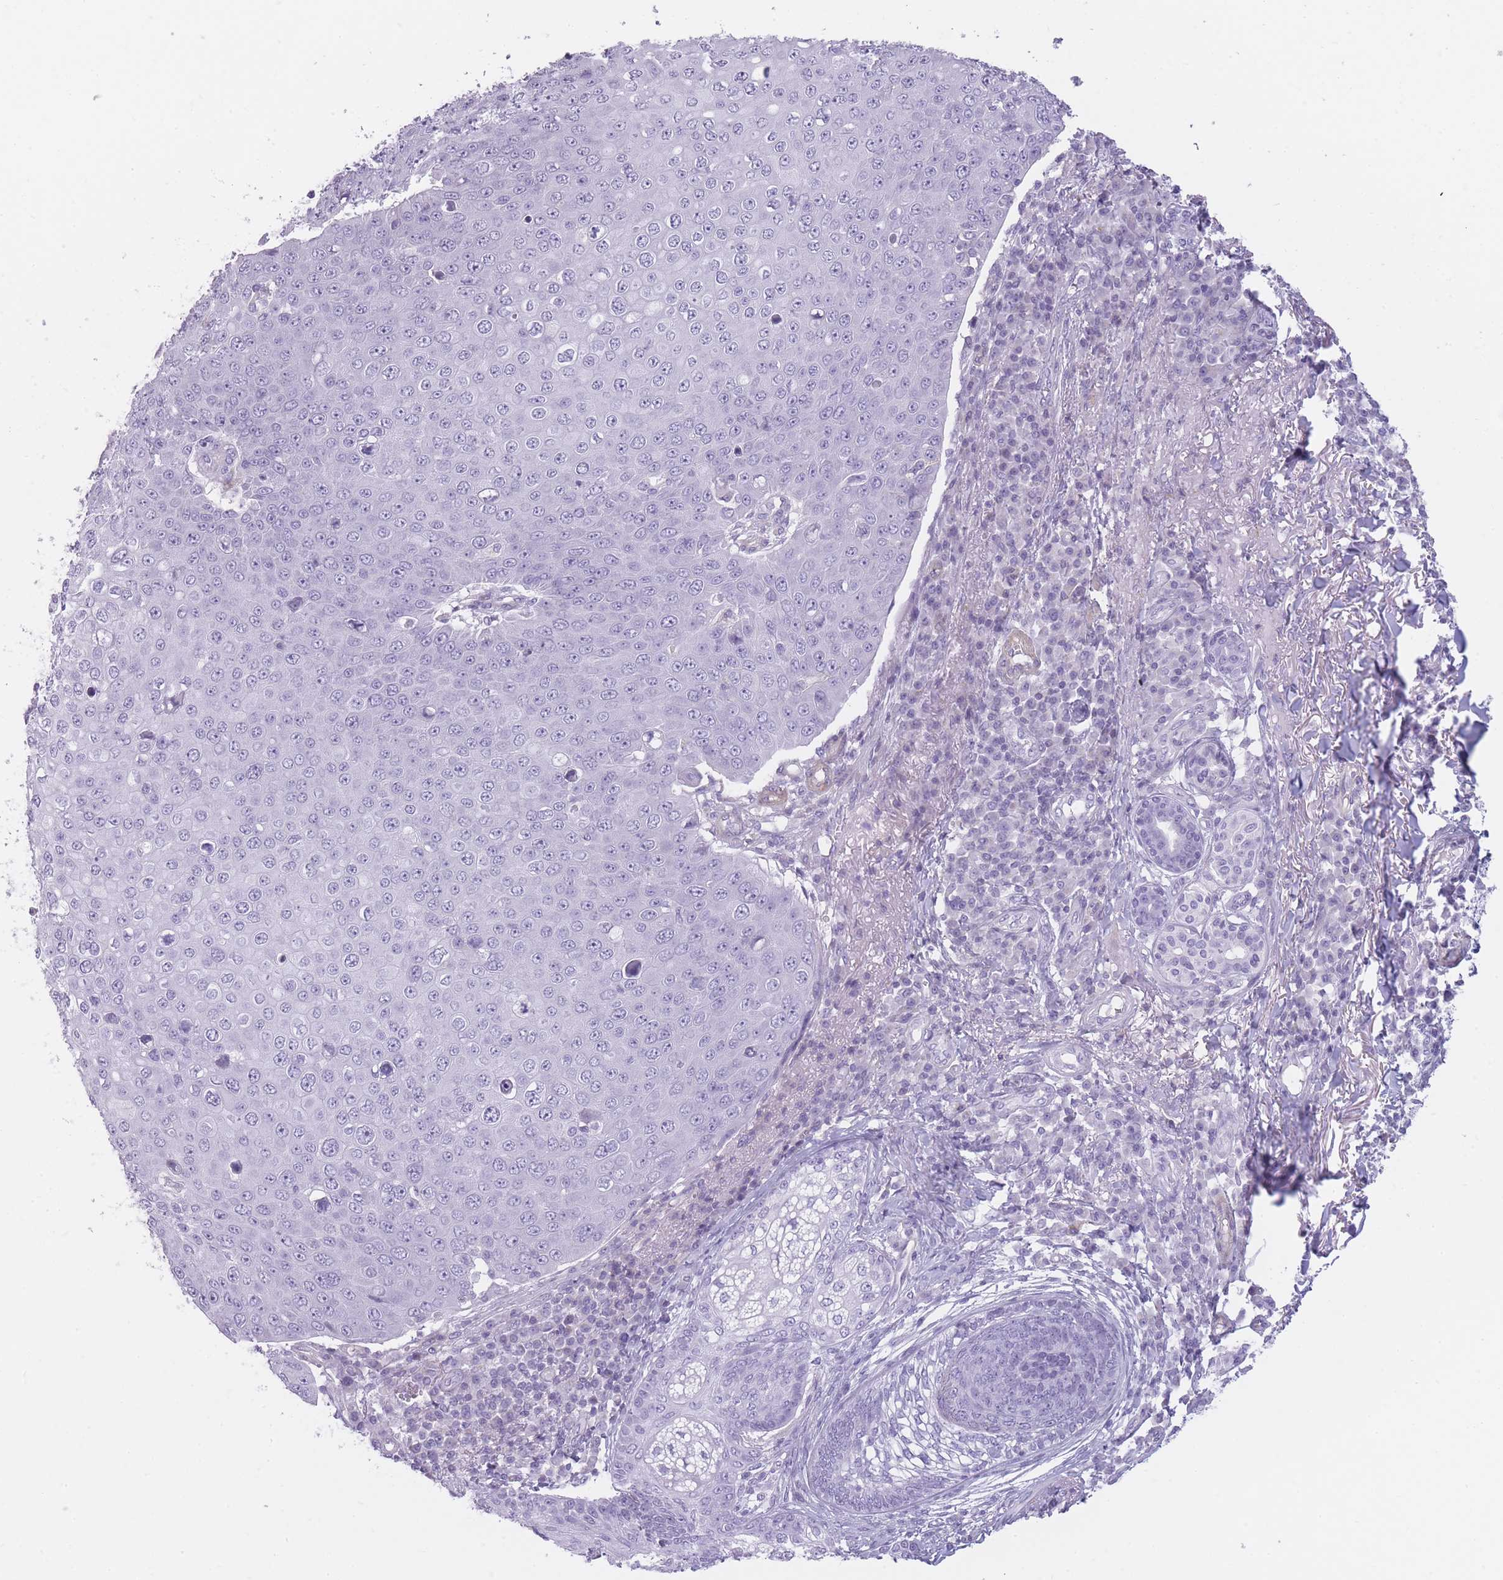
{"staining": {"intensity": "negative", "quantity": "none", "location": "none"}, "tissue": "skin cancer", "cell_type": "Tumor cells", "image_type": "cancer", "snomed": [{"axis": "morphology", "description": "Squamous cell carcinoma, NOS"}, {"axis": "topography", "description": "Skin"}], "caption": "Immunohistochemical staining of human squamous cell carcinoma (skin) reveals no significant positivity in tumor cells.", "gene": "GGT1", "patient": {"sex": "male", "age": 71}}